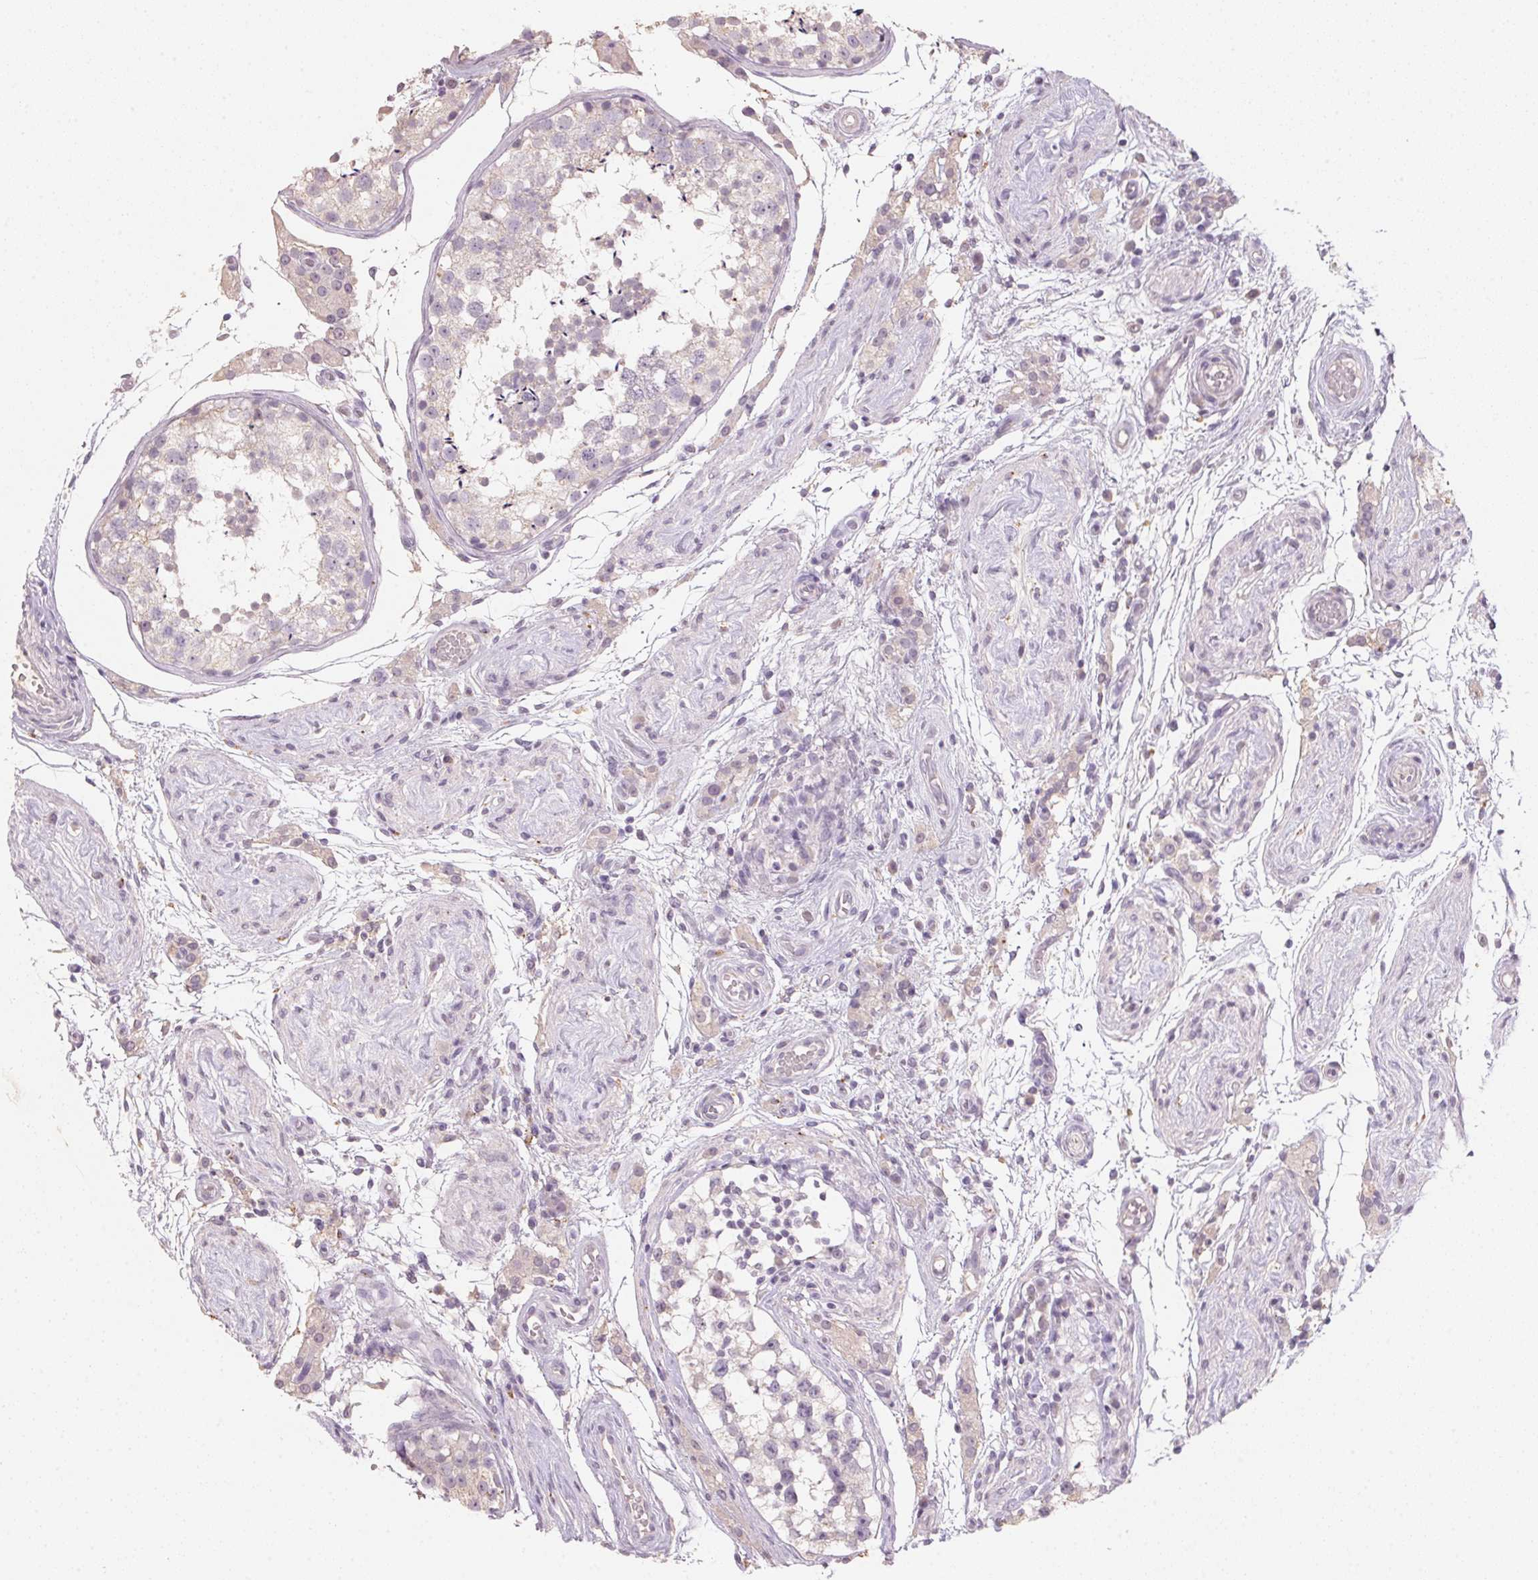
{"staining": {"intensity": "weak", "quantity": "25%-75%", "location": "cytoplasmic/membranous"}, "tissue": "testis", "cell_type": "Cells in seminiferous ducts", "image_type": "normal", "snomed": [{"axis": "morphology", "description": "Normal tissue, NOS"}, {"axis": "morphology", "description": "Seminoma, NOS"}, {"axis": "topography", "description": "Testis"}], "caption": "Cells in seminiferous ducts reveal low levels of weak cytoplasmic/membranous expression in approximately 25%-75% of cells in benign testis.", "gene": "CXCL5", "patient": {"sex": "male", "age": 29}}